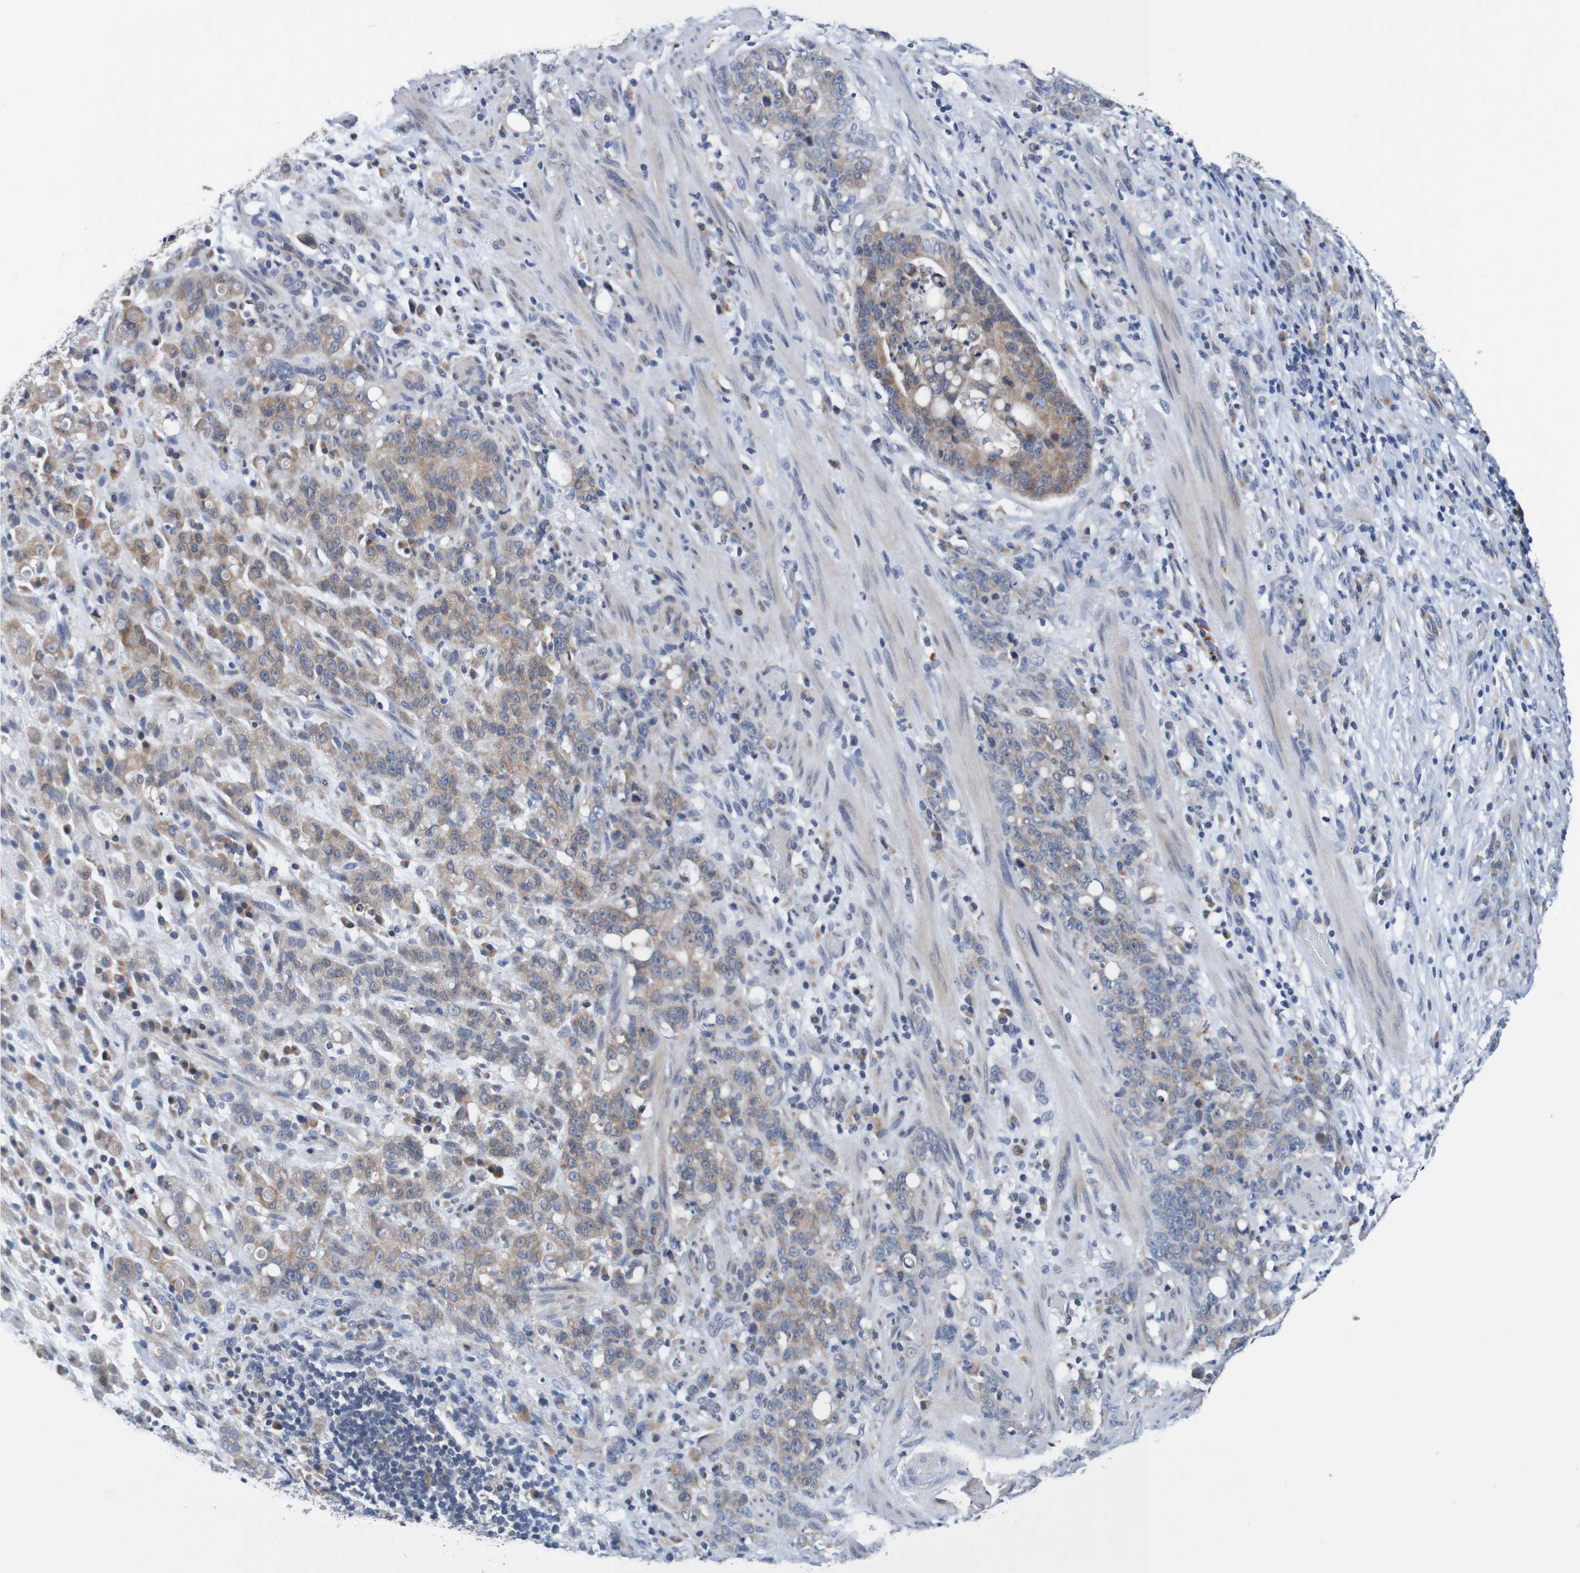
{"staining": {"intensity": "moderate", "quantity": ">75%", "location": "cytoplasmic/membranous"}, "tissue": "stomach cancer", "cell_type": "Tumor cells", "image_type": "cancer", "snomed": [{"axis": "morphology", "description": "Adenocarcinoma, NOS"}, {"axis": "topography", "description": "Stomach, lower"}], "caption": "Moderate cytoplasmic/membranous staining for a protein is appreciated in about >75% of tumor cells of stomach cancer (adenocarcinoma) using immunohistochemistry.", "gene": "FIBP", "patient": {"sex": "male", "age": 88}}